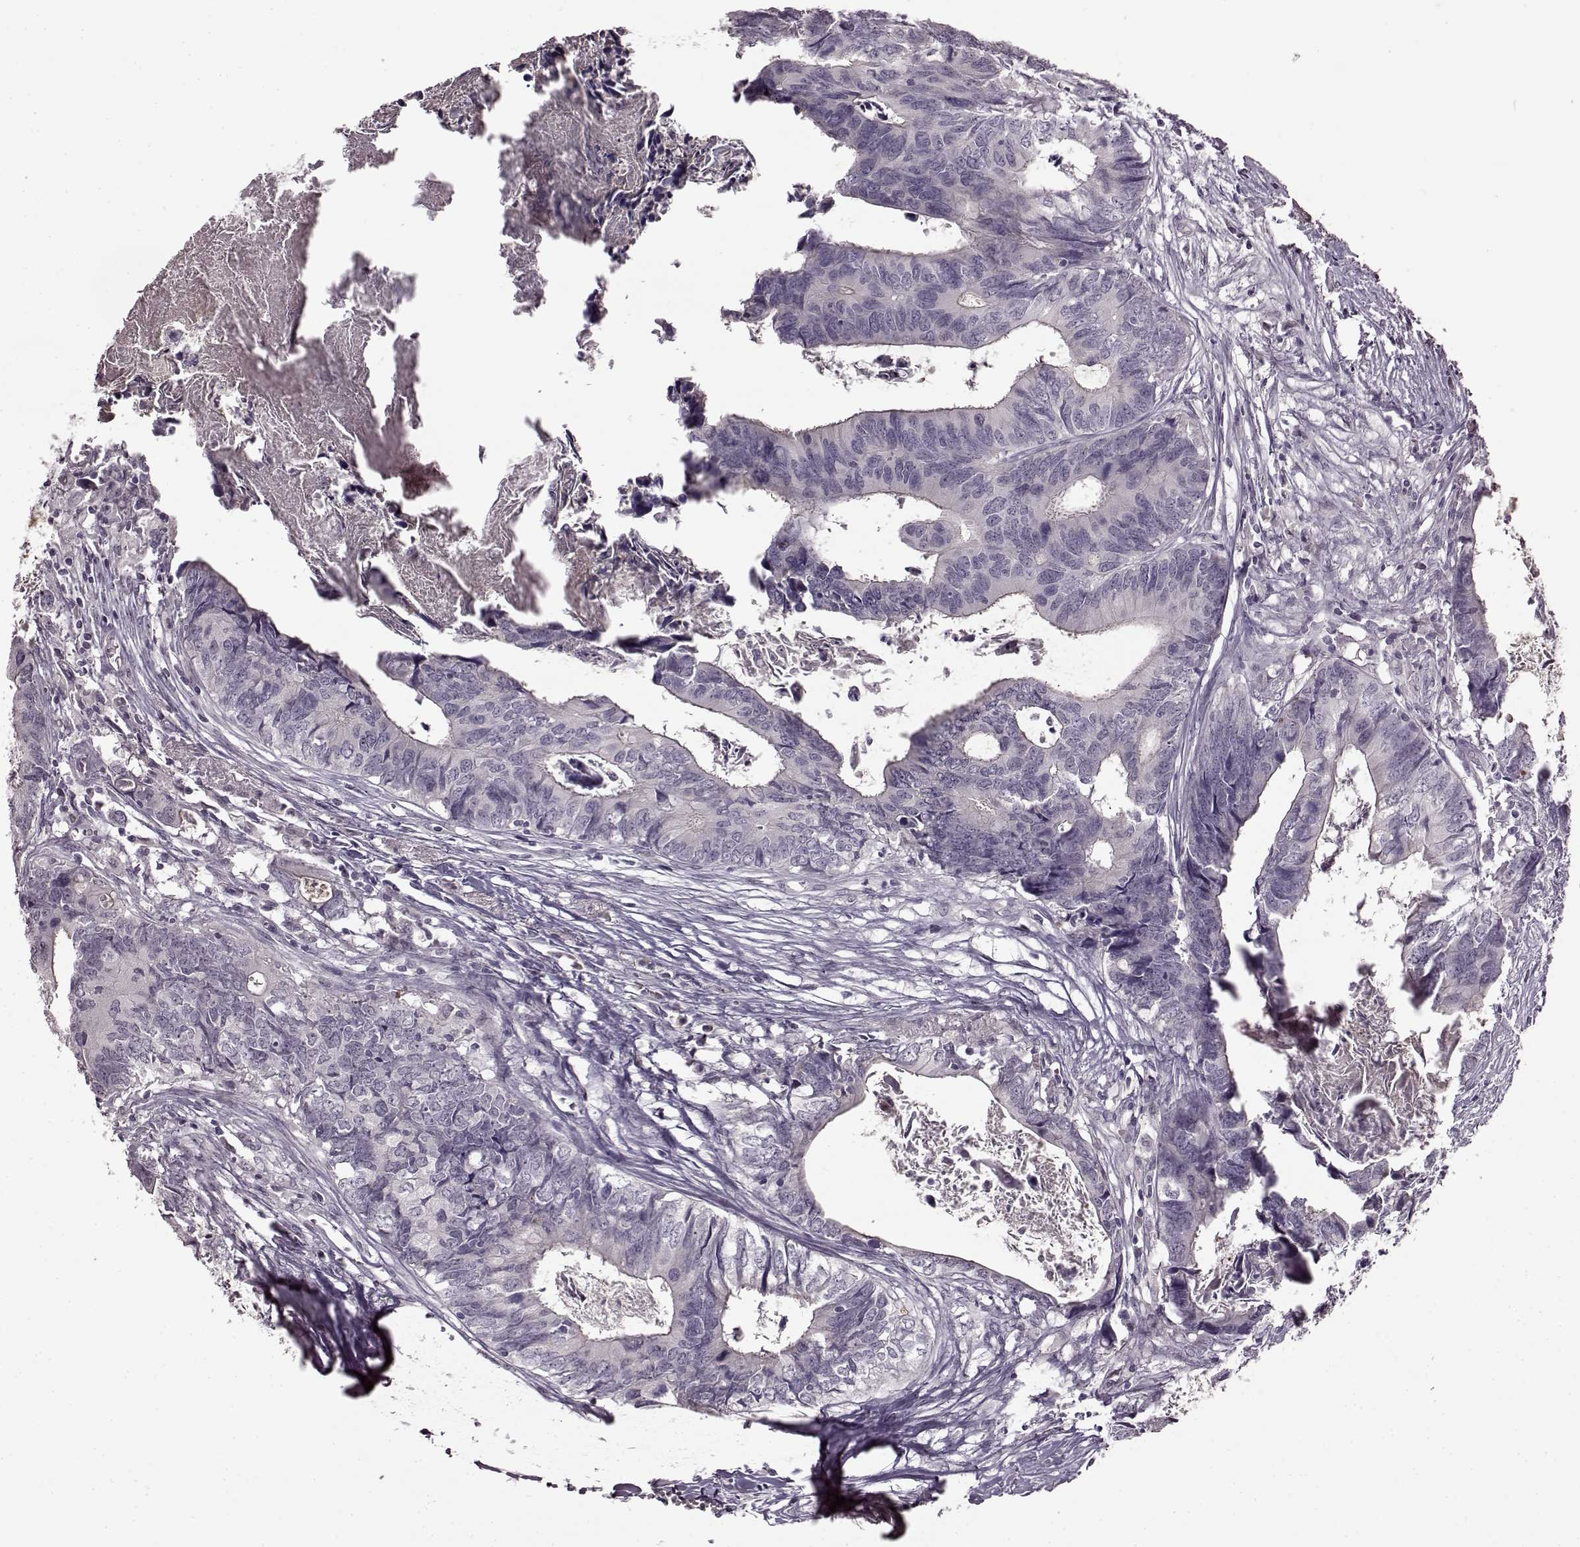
{"staining": {"intensity": "negative", "quantity": "none", "location": "none"}, "tissue": "colorectal cancer", "cell_type": "Tumor cells", "image_type": "cancer", "snomed": [{"axis": "morphology", "description": "Adenocarcinoma, NOS"}, {"axis": "topography", "description": "Colon"}], "caption": "The photomicrograph demonstrates no significant staining in tumor cells of adenocarcinoma (colorectal).", "gene": "CNGA3", "patient": {"sex": "female", "age": 82}}